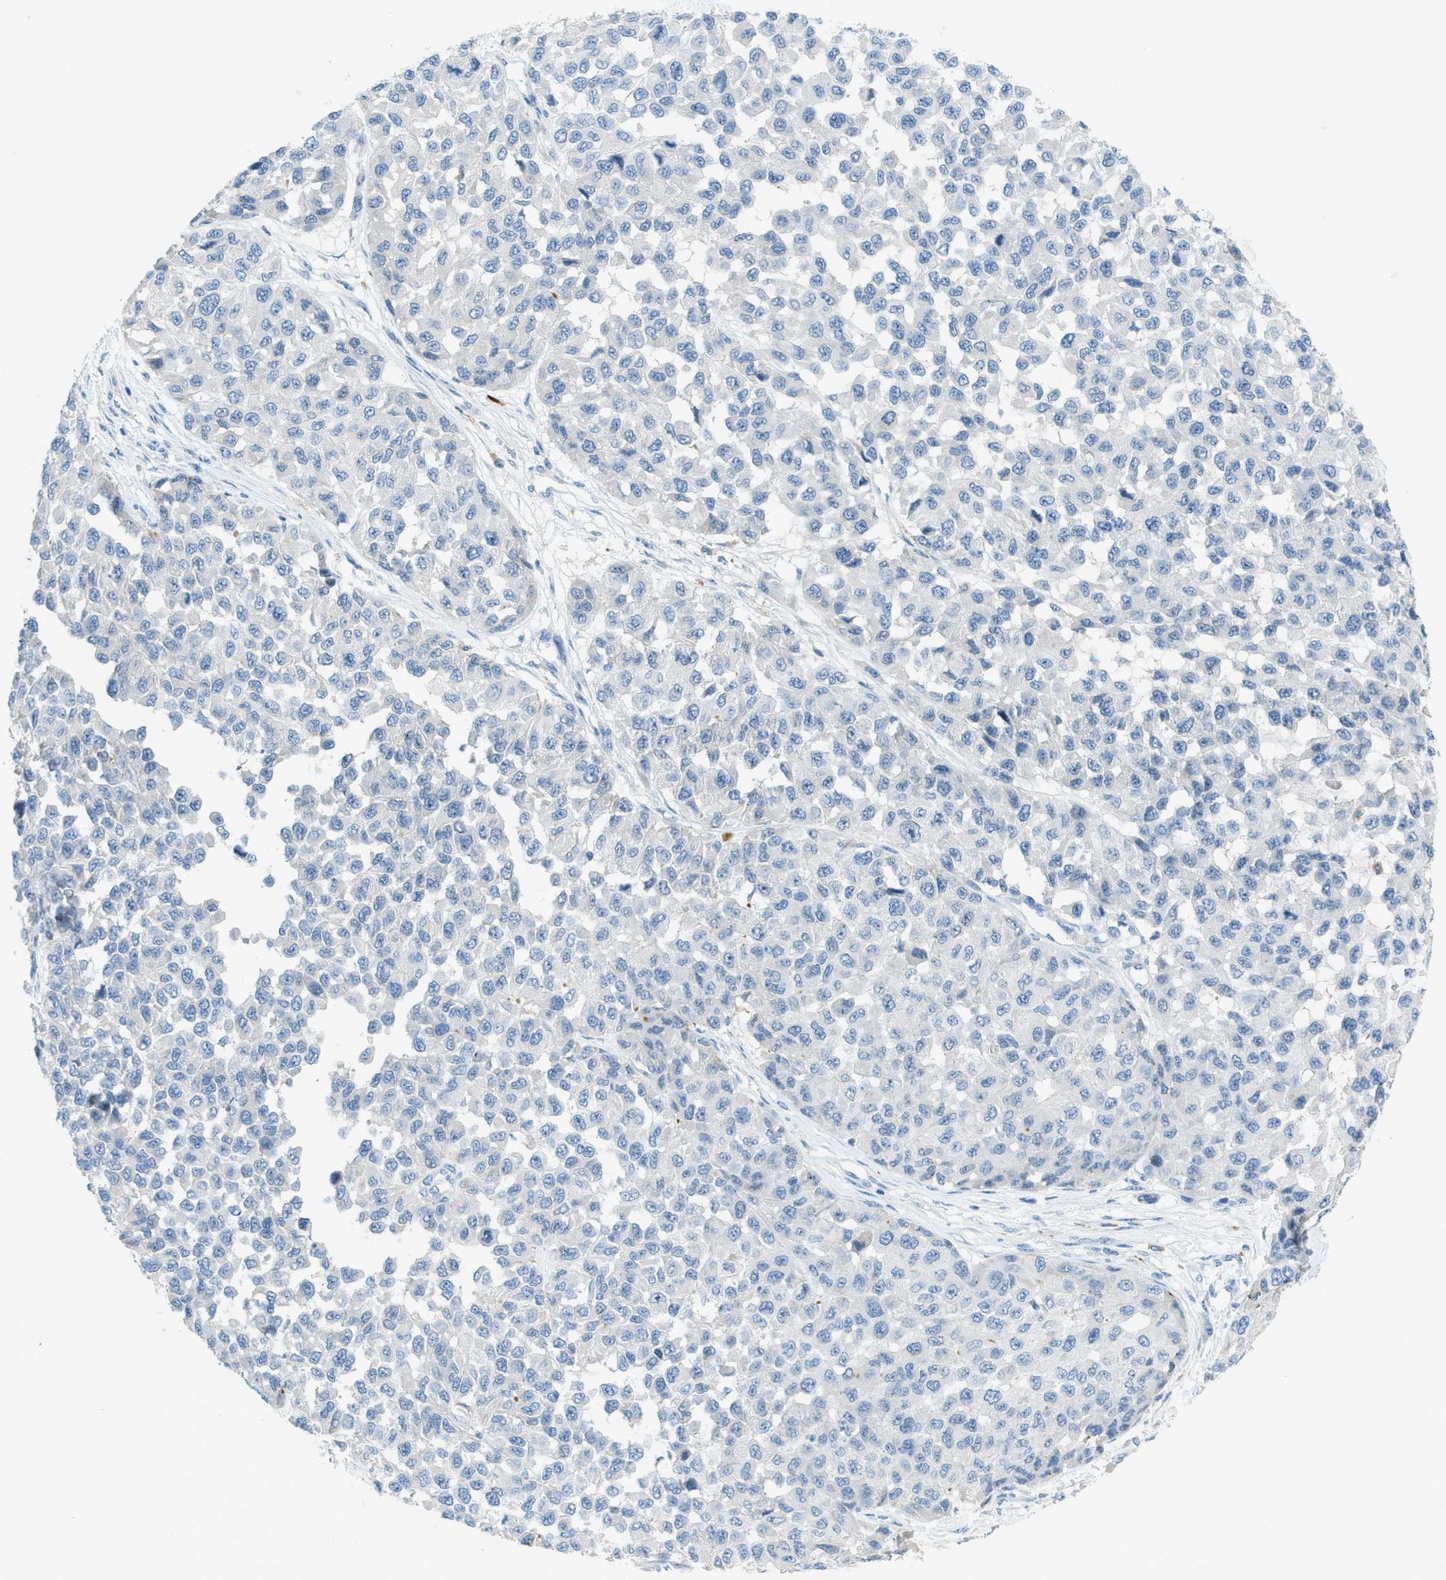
{"staining": {"intensity": "negative", "quantity": "none", "location": "none"}, "tissue": "melanoma", "cell_type": "Tumor cells", "image_type": "cancer", "snomed": [{"axis": "morphology", "description": "Normal tissue, NOS"}, {"axis": "morphology", "description": "Malignant melanoma, NOS"}, {"axis": "topography", "description": "Skin"}], "caption": "DAB (3,3'-diaminobenzidine) immunohistochemical staining of human malignant melanoma shows no significant staining in tumor cells. (DAB immunohistochemistry visualized using brightfield microscopy, high magnification).", "gene": "KLHL8", "patient": {"sex": "male", "age": 62}}